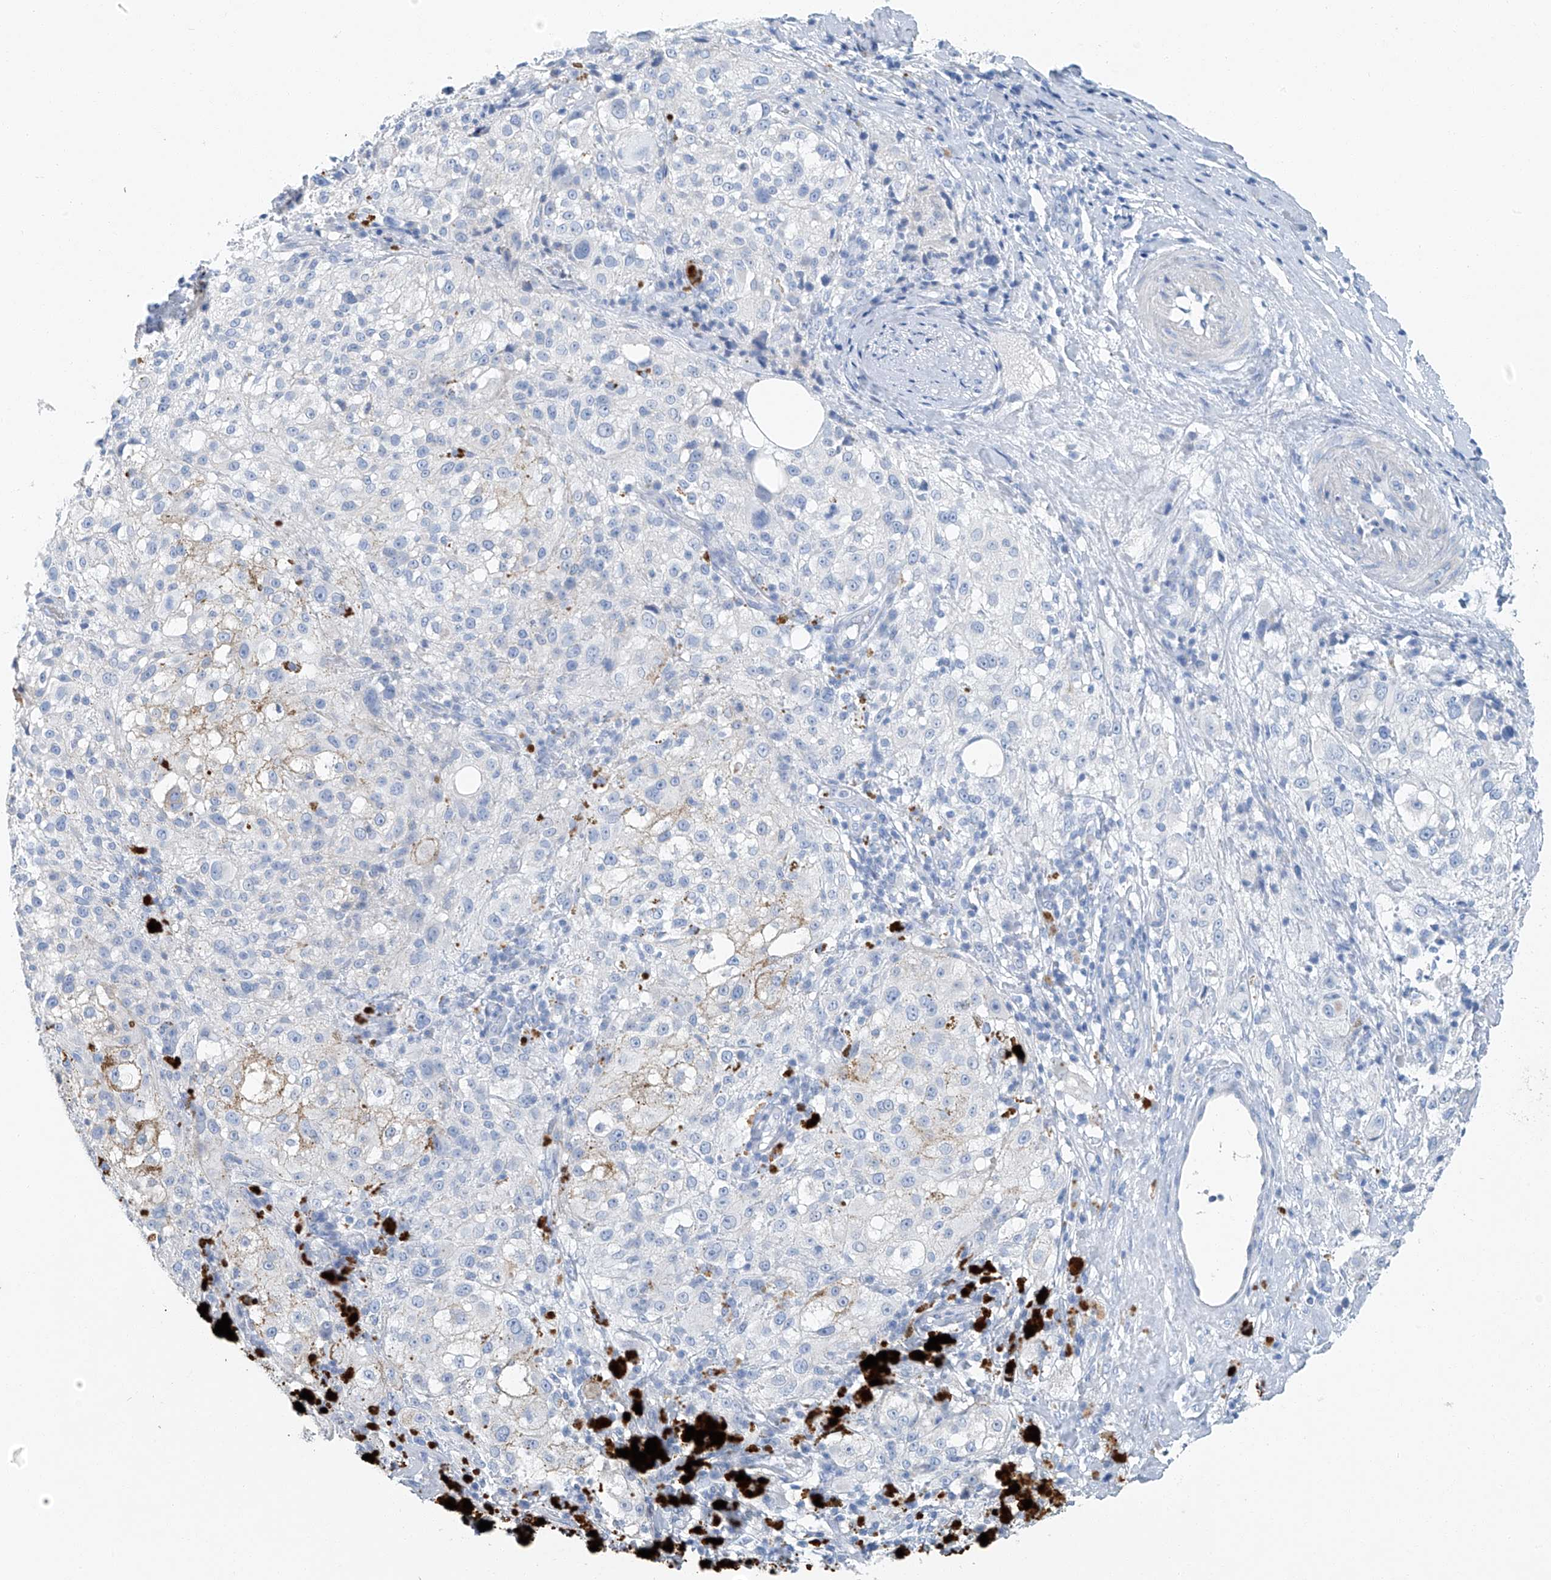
{"staining": {"intensity": "negative", "quantity": "none", "location": "none"}, "tissue": "melanoma", "cell_type": "Tumor cells", "image_type": "cancer", "snomed": [{"axis": "morphology", "description": "Necrosis, NOS"}, {"axis": "morphology", "description": "Malignant melanoma, NOS"}, {"axis": "topography", "description": "Skin"}], "caption": "High magnification brightfield microscopy of malignant melanoma stained with DAB (3,3'-diaminobenzidine) (brown) and counterstained with hematoxylin (blue): tumor cells show no significant staining. The staining is performed using DAB brown chromogen with nuclei counter-stained in using hematoxylin.", "gene": "C1orf87", "patient": {"sex": "female", "age": 87}}